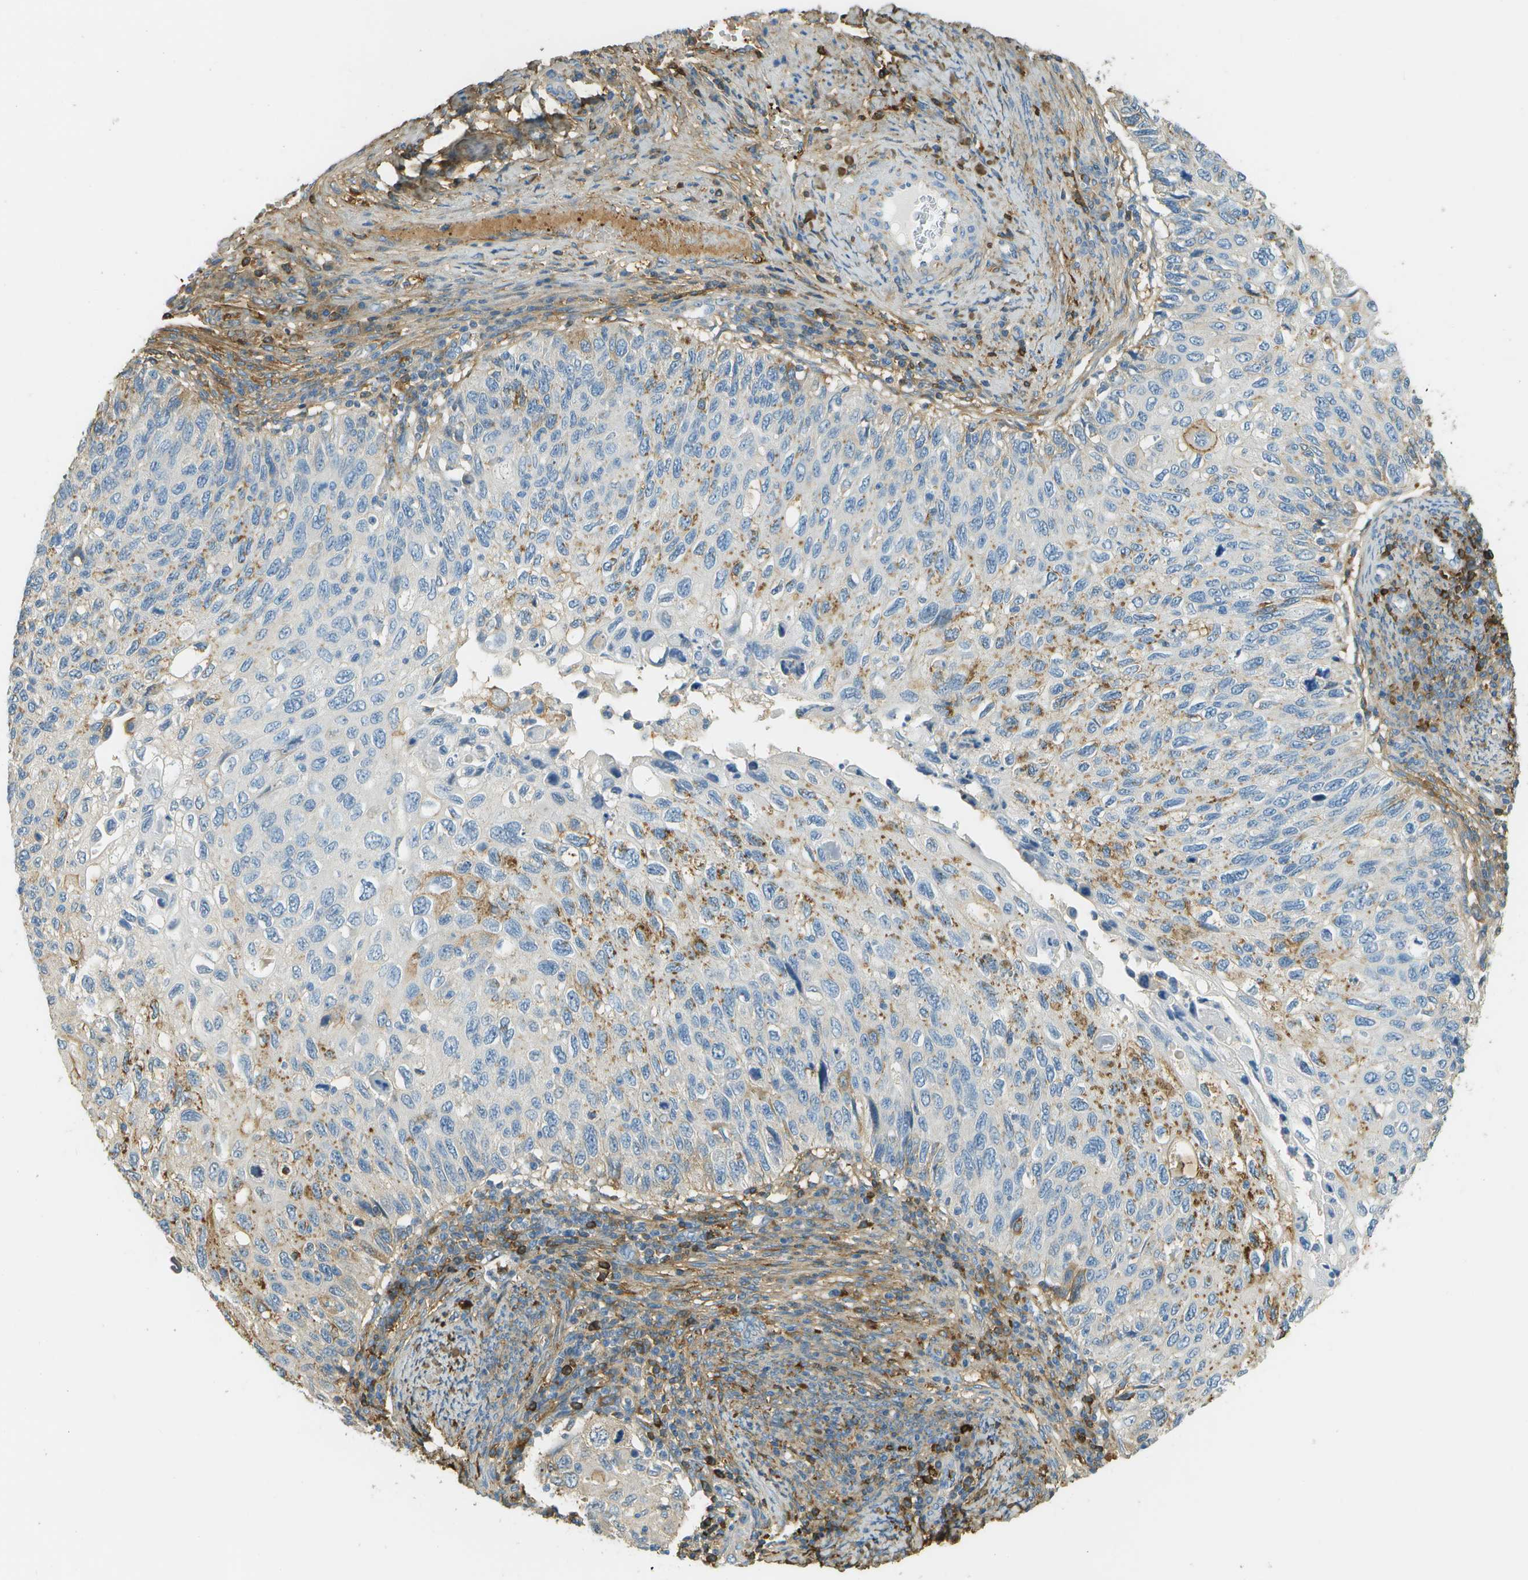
{"staining": {"intensity": "weak", "quantity": "<25%", "location": "cytoplasmic/membranous"}, "tissue": "cervical cancer", "cell_type": "Tumor cells", "image_type": "cancer", "snomed": [{"axis": "morphology", "description": "Squamous cell carcinoma, NOS"}, {"axis": "topography", "description": "Cervix"}], "caption": "Immunohistochemistry (IHC) image of squamous cell carcinoma (cervical) stained for a protein (brown), which reveals no positivity in tumor cells.", "gene": "DCN", "patient": {"sex": "female", "age": 70}}